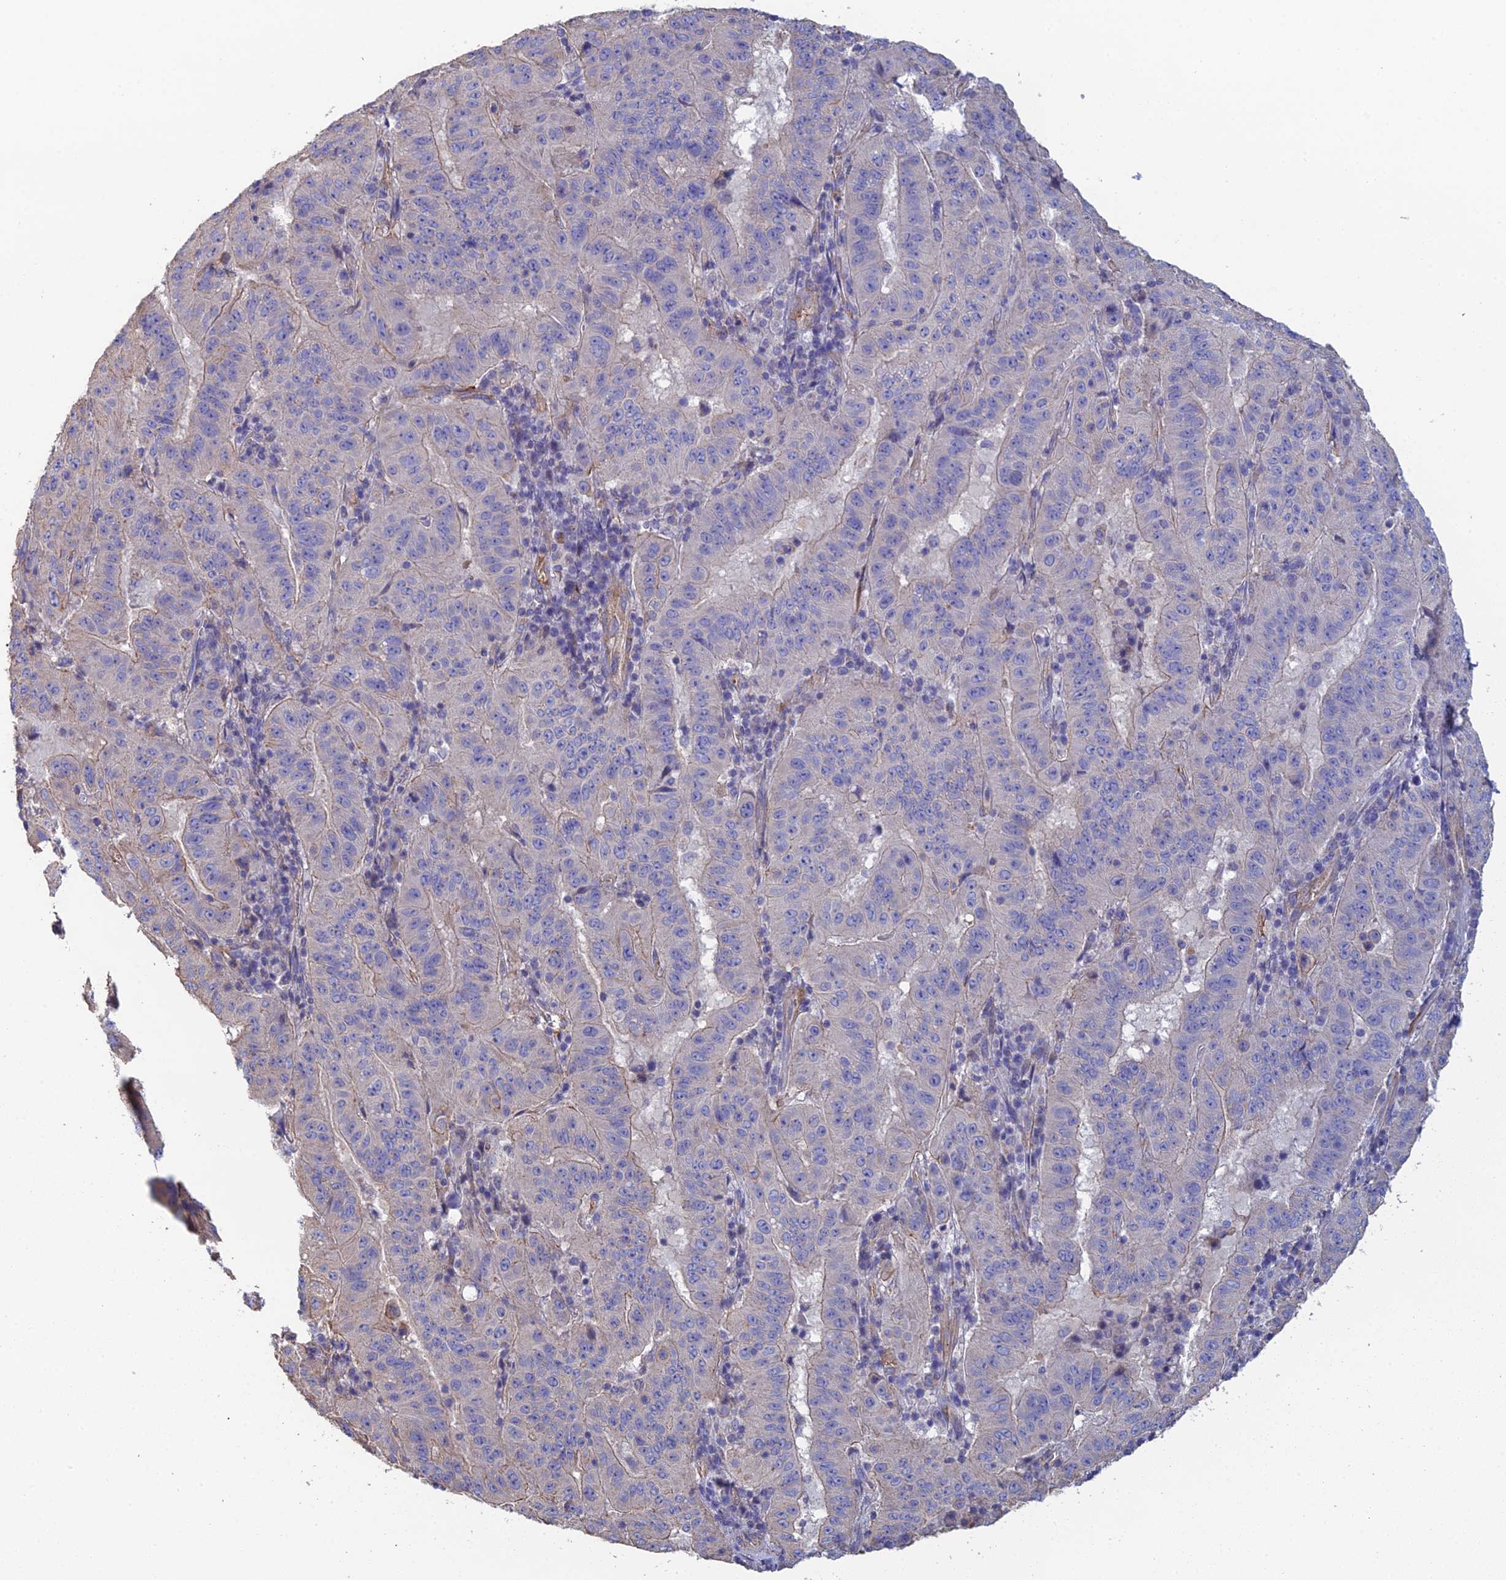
{"staining": {"intensity": "negative", "quantity": "none", "location": "none"}, "tissue": "pancreatic cancer", "cell_type": "Tumor cells", "image_type": "cancer", "snomed": [{"axis": "morphology", "description": "Adenocarcinoma, NOS"}, {"axis": "topography", "description": "Pancreas"}], "caption": "Histopathology image shows no significant protein positivity in tumor cells of pancreatic adenocarcinoma.", "gene": "PCDHA5", "patient": {"sex": "male", "age": 63}}